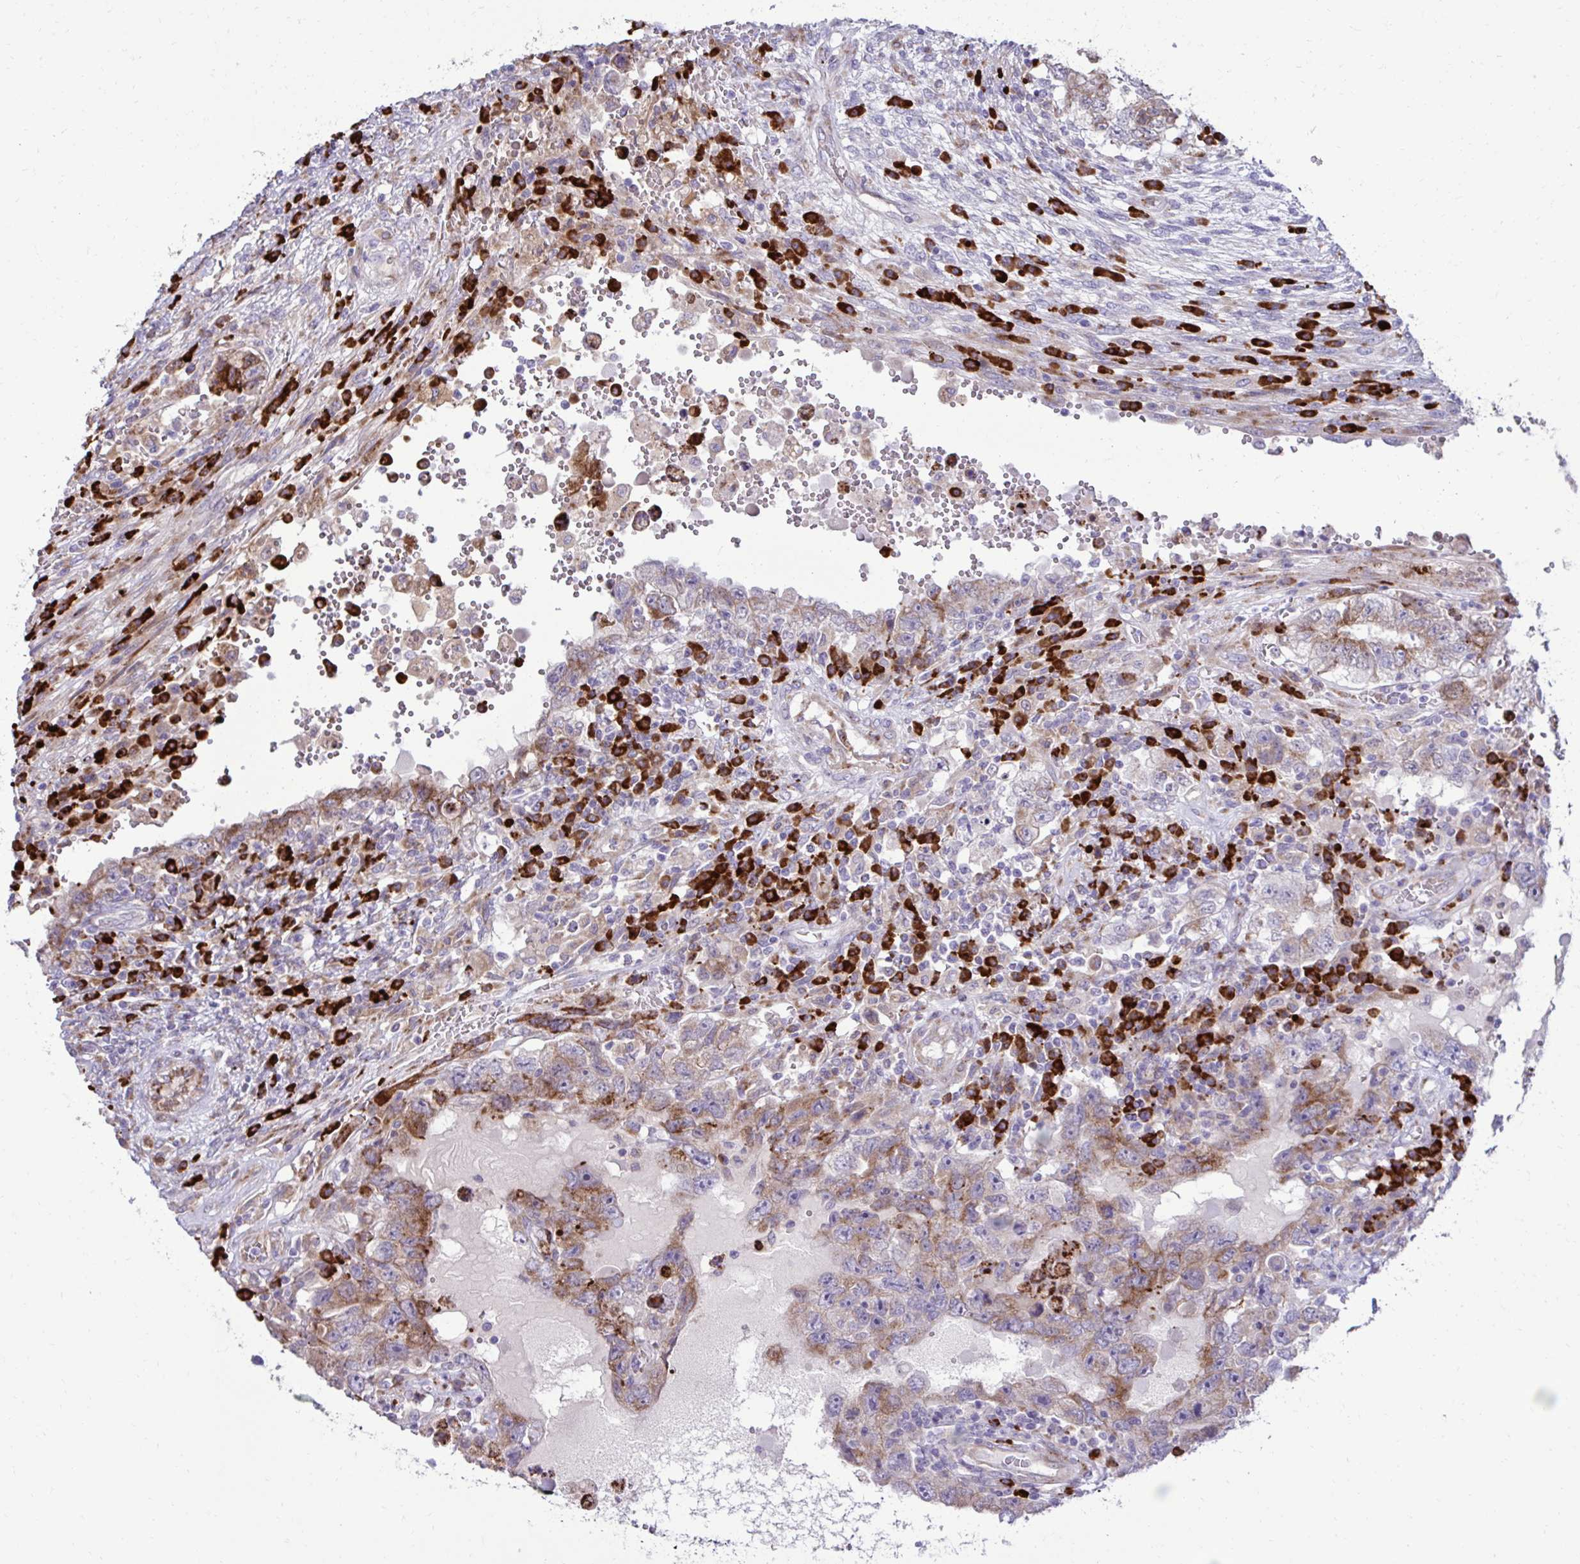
{"staining": {"intensity": "moderate", "quantity": "25%-75%", "location": "cytoplasmic/membranous"}, "tissue": "testis cancer", "cell_type": "Tumor cells", "image_type": "cancer", "snomed": [{"axis": "morphology", "description": "Carcinoma, Embryonal, NOS"}, {"axis": "topography", "description": "Testis"}], "caption": "High-magnification brightfield microscopy of testis cancer (embryonal carcinoma) stained with DAB (3,3'-diaminobenzidine) (brown) and counterstained with hematoxylin (blue). tumor cells exhibit moderate cytoplasmic/membranous expression is seen in approximately25%-75% of cells.", "gene": "LIMS1", "patient": {"sex": "male", "age": 26}}